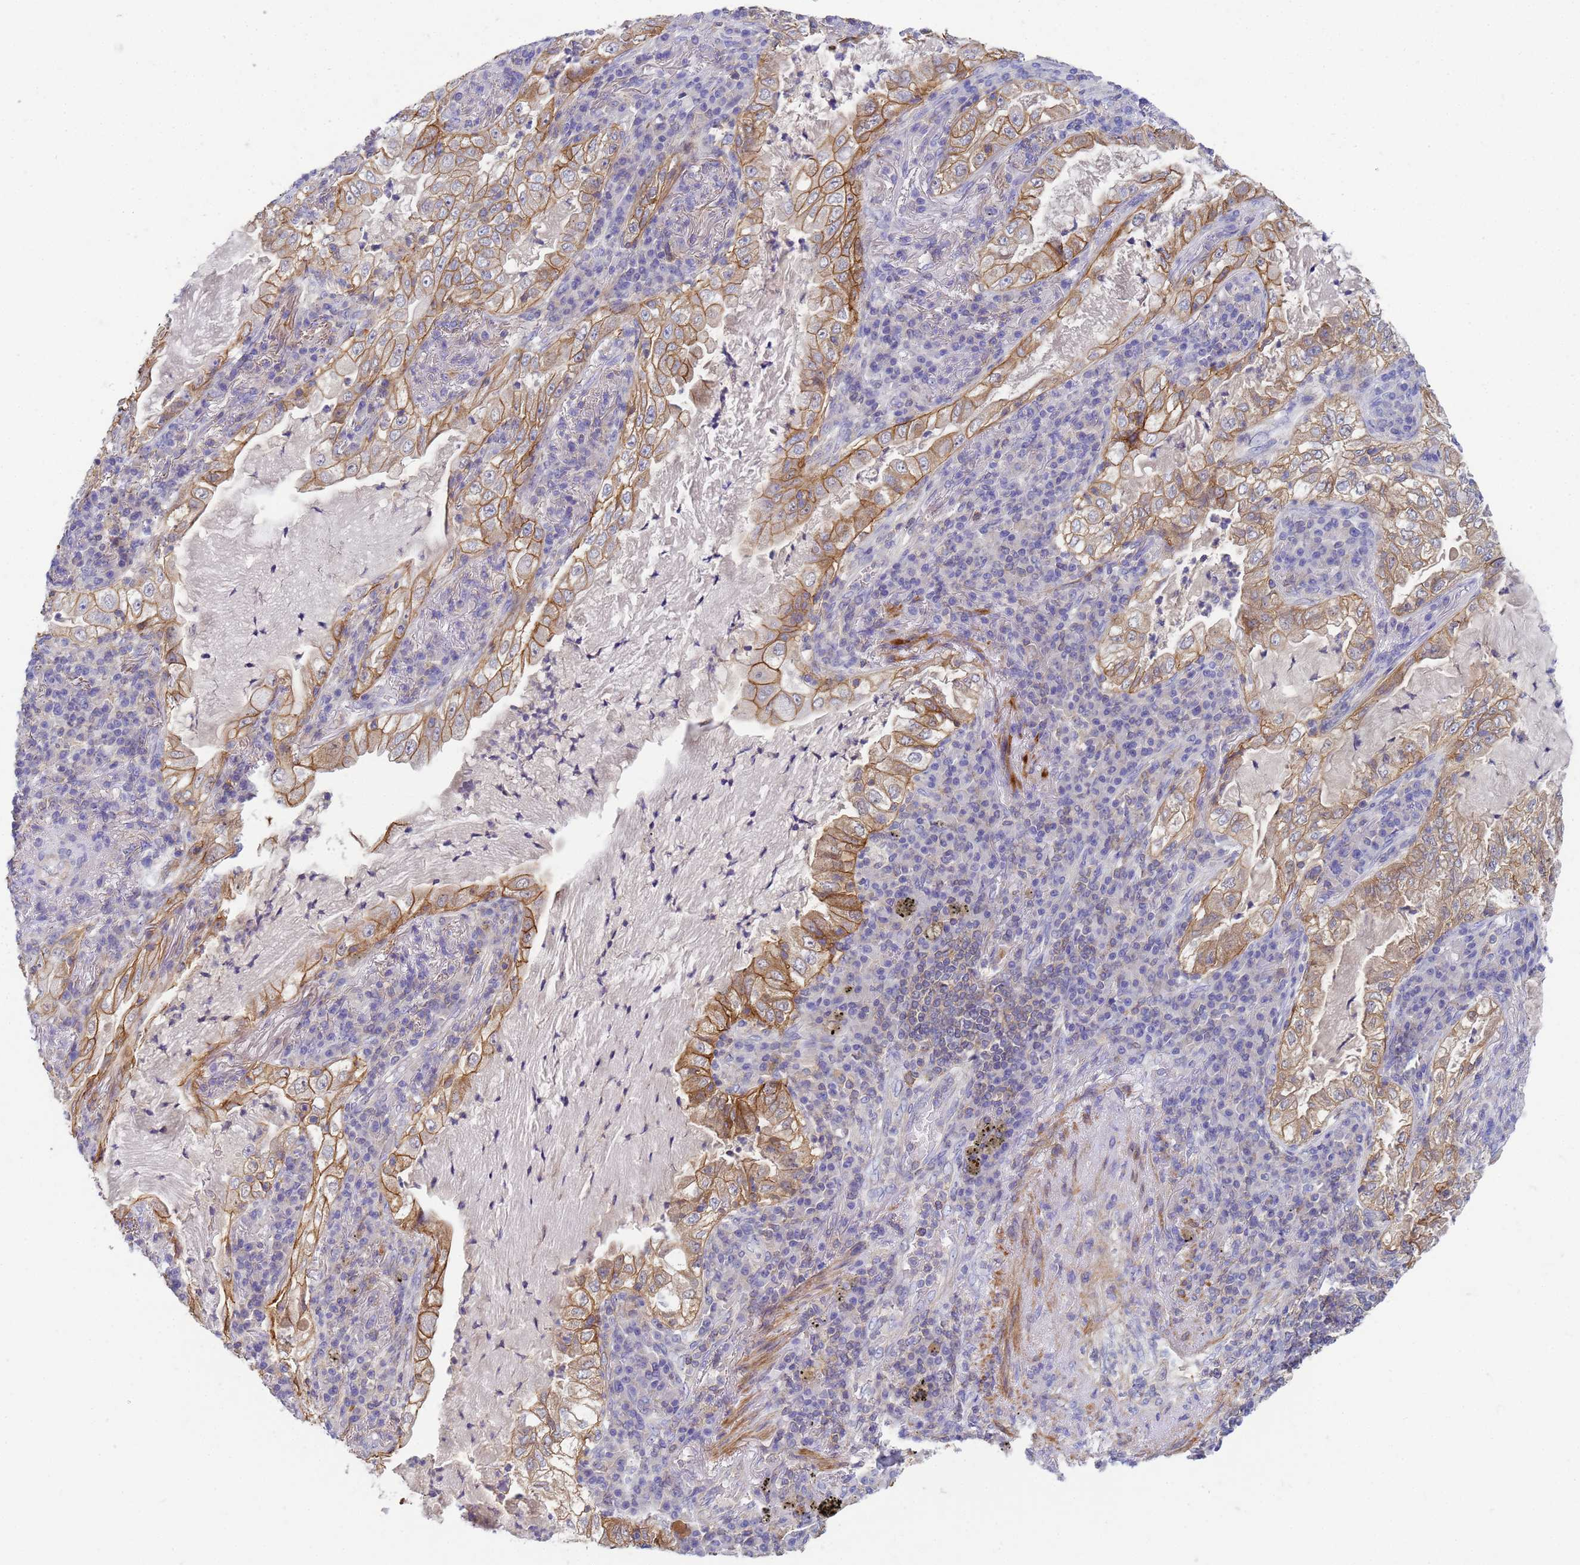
{"staining": {"intensity": "moderate", "quantity": ">75%", "location": "cytoplasmic/membranous"}, "tissue": "lung cancer", "cell_type": "Tumor cells", "image_type": "cancer", "snomed": [{"axis": "morphology", "description": "Adenocarcinoma, NOS"}, {"axis": "topography", "description": "Lung"}], "caption": "Lung cancer (adenocarcinoma) stained with a brown dye reveals moderate cytoplasmic/membranous positive staining in about >75% of tumor cells.", "gene": "KLHL13", "patient": {"sex": "female", "age": 73}}